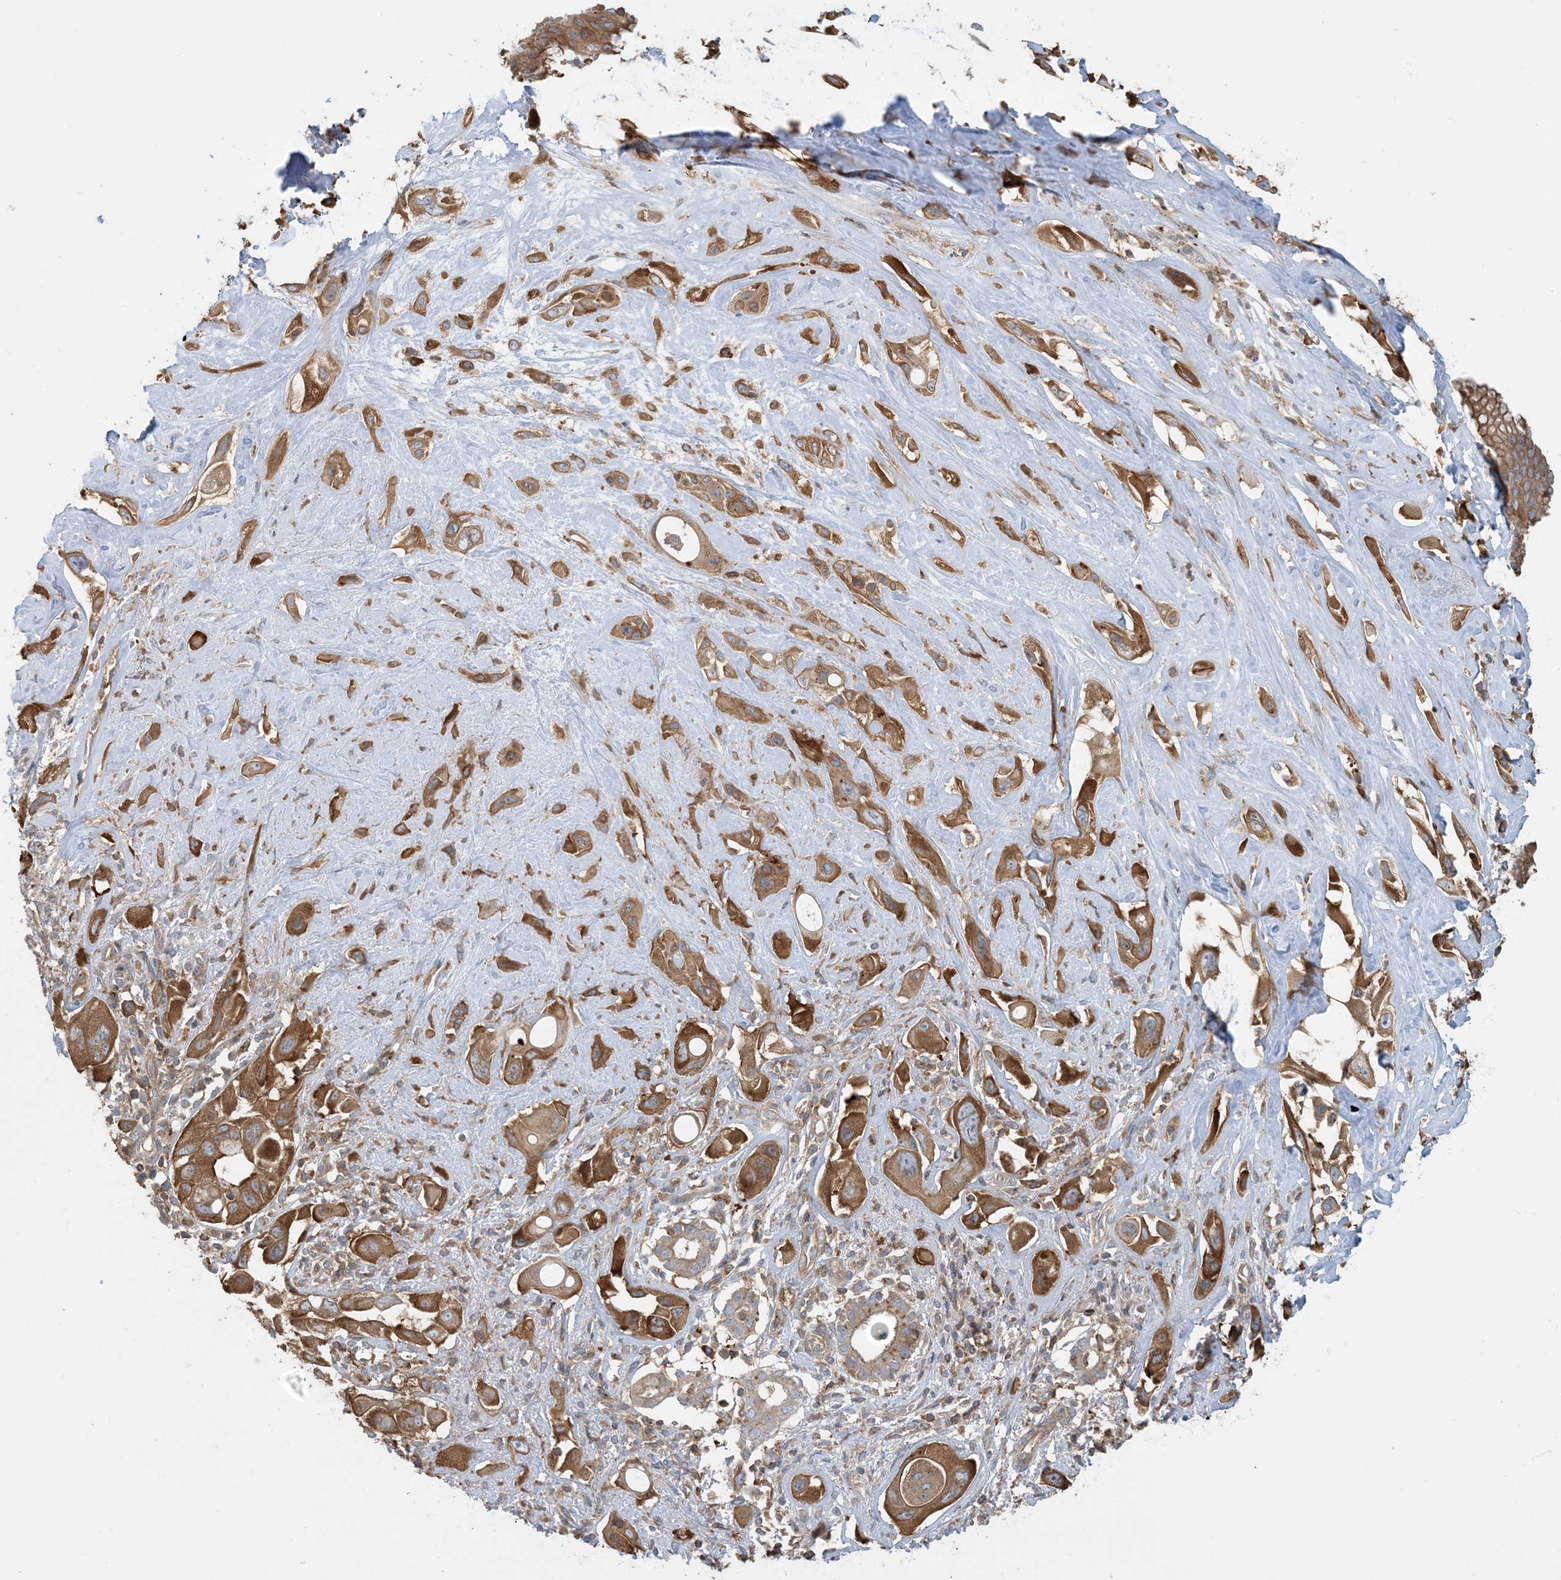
{"staining": {"intensity": "moderate", "quantity": ">75%", "location": "cytoplasmic/membranous"}, "tissue": "pancreatic cancer", "cell_type": "Tumor cells", "image_type": "cancer", "snomed": [{"axis": "morphology", "description": "Adenocarcinoma, NOS"}, {"axis": "topography", "description": "Pancreas"}], "caption": "Adenocarcinoma (pancreatic) stained for a protein (brown) reveals moderate cytoplasmic/membranous positive staining in approximately >75% of tumor cells.", "gene": "SFMBT2", "patient": {"sex": "male", "age": 68}}